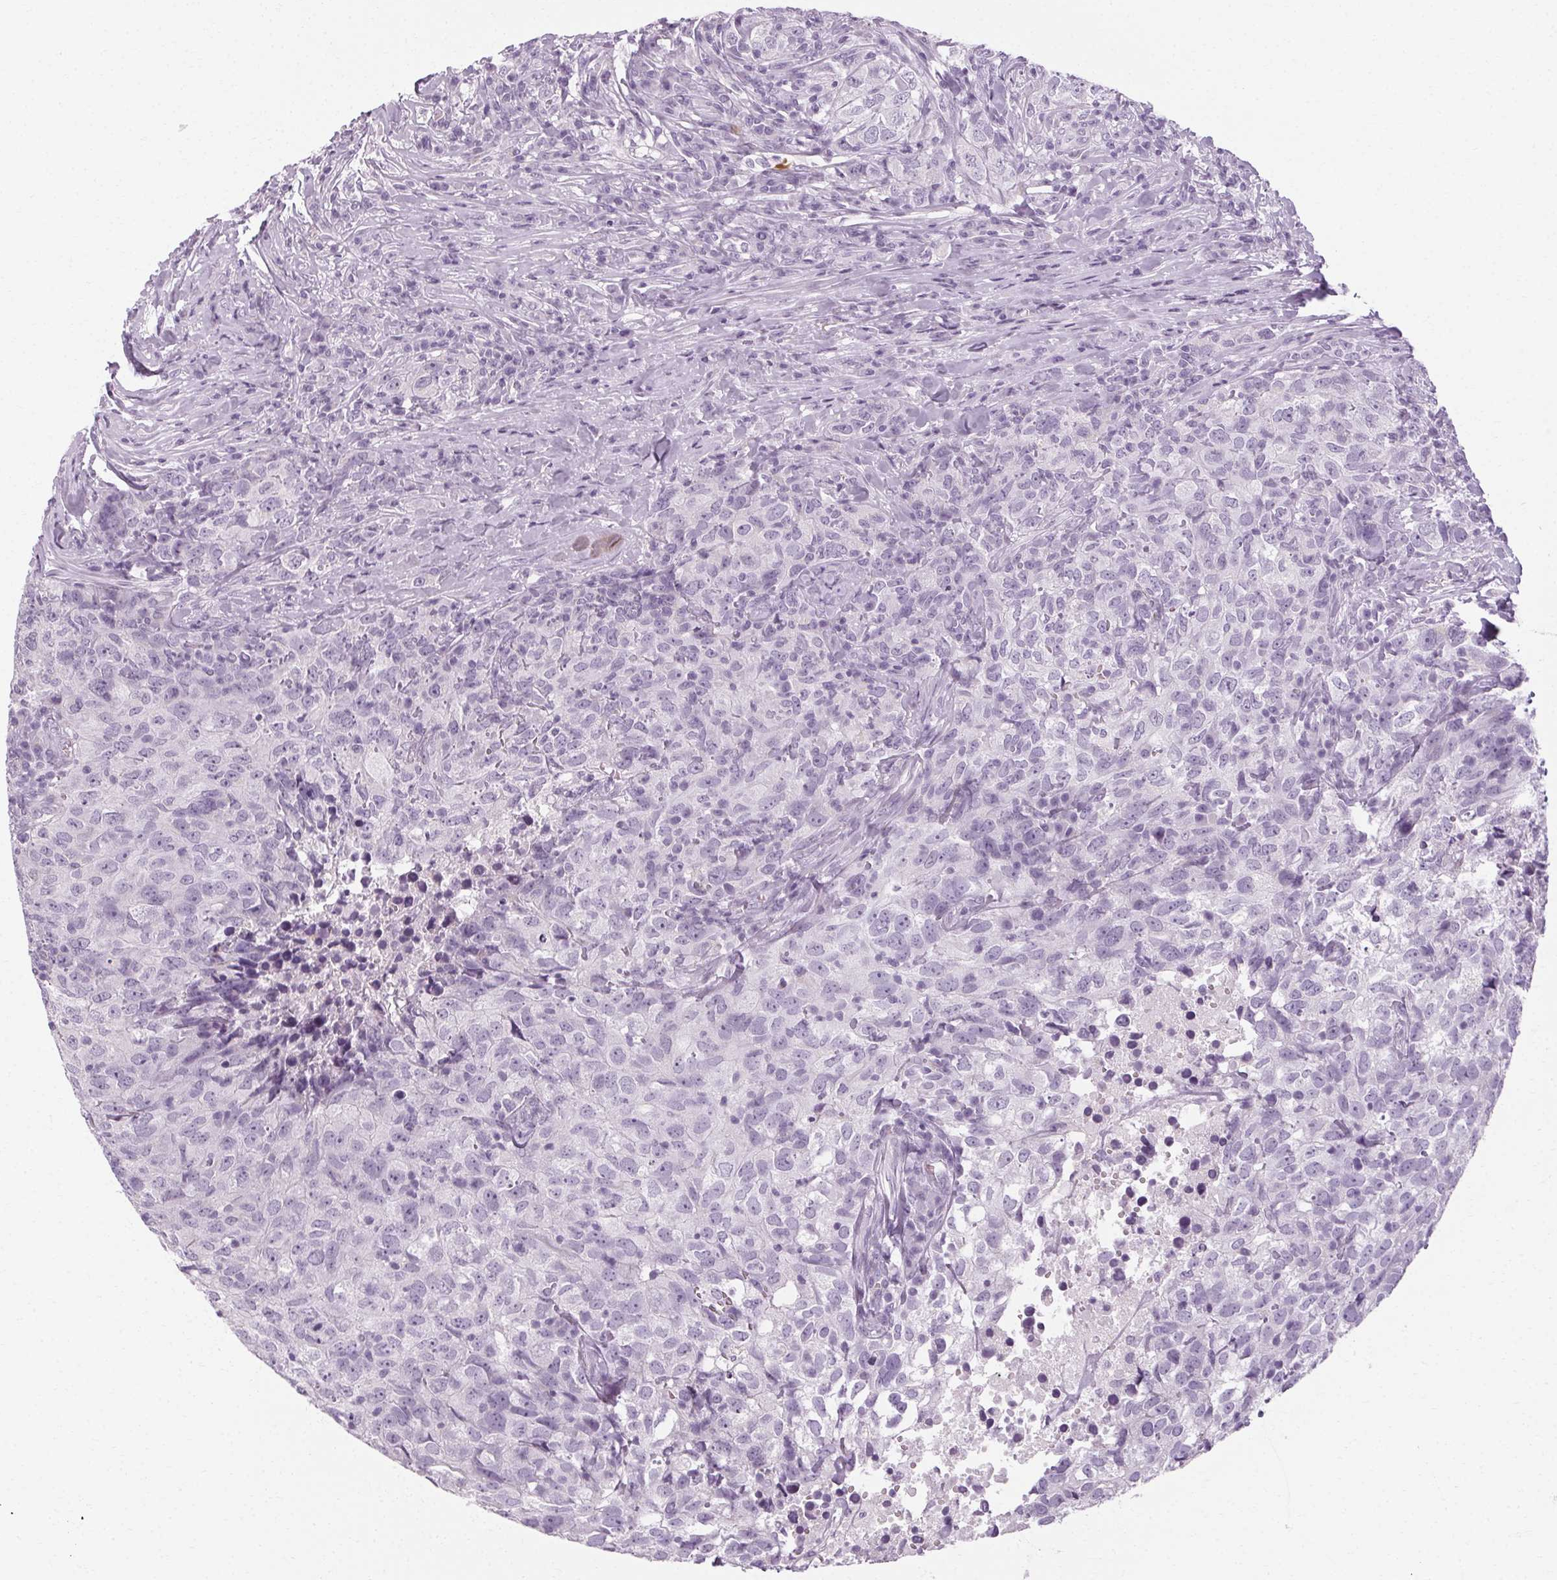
{"staining": {"intensity": "negative", "quantity": "none", "location": "none"}, "tissue": "breast cancer", "cell_type": "Tumor cells", "image_type": "cancer", "snomed": [{"axis": "morphology", "description": "Duct carcinoma"}, {"axis": "topography", "description": "Breast"}], "caption": "This is an immunohistochemistry photomicrograph of breast cancer (invasive ductal carcinoma). There is no expression in tumor cells.", "gene": "POMC", "patient": {"sex": "female", "age": 30}}